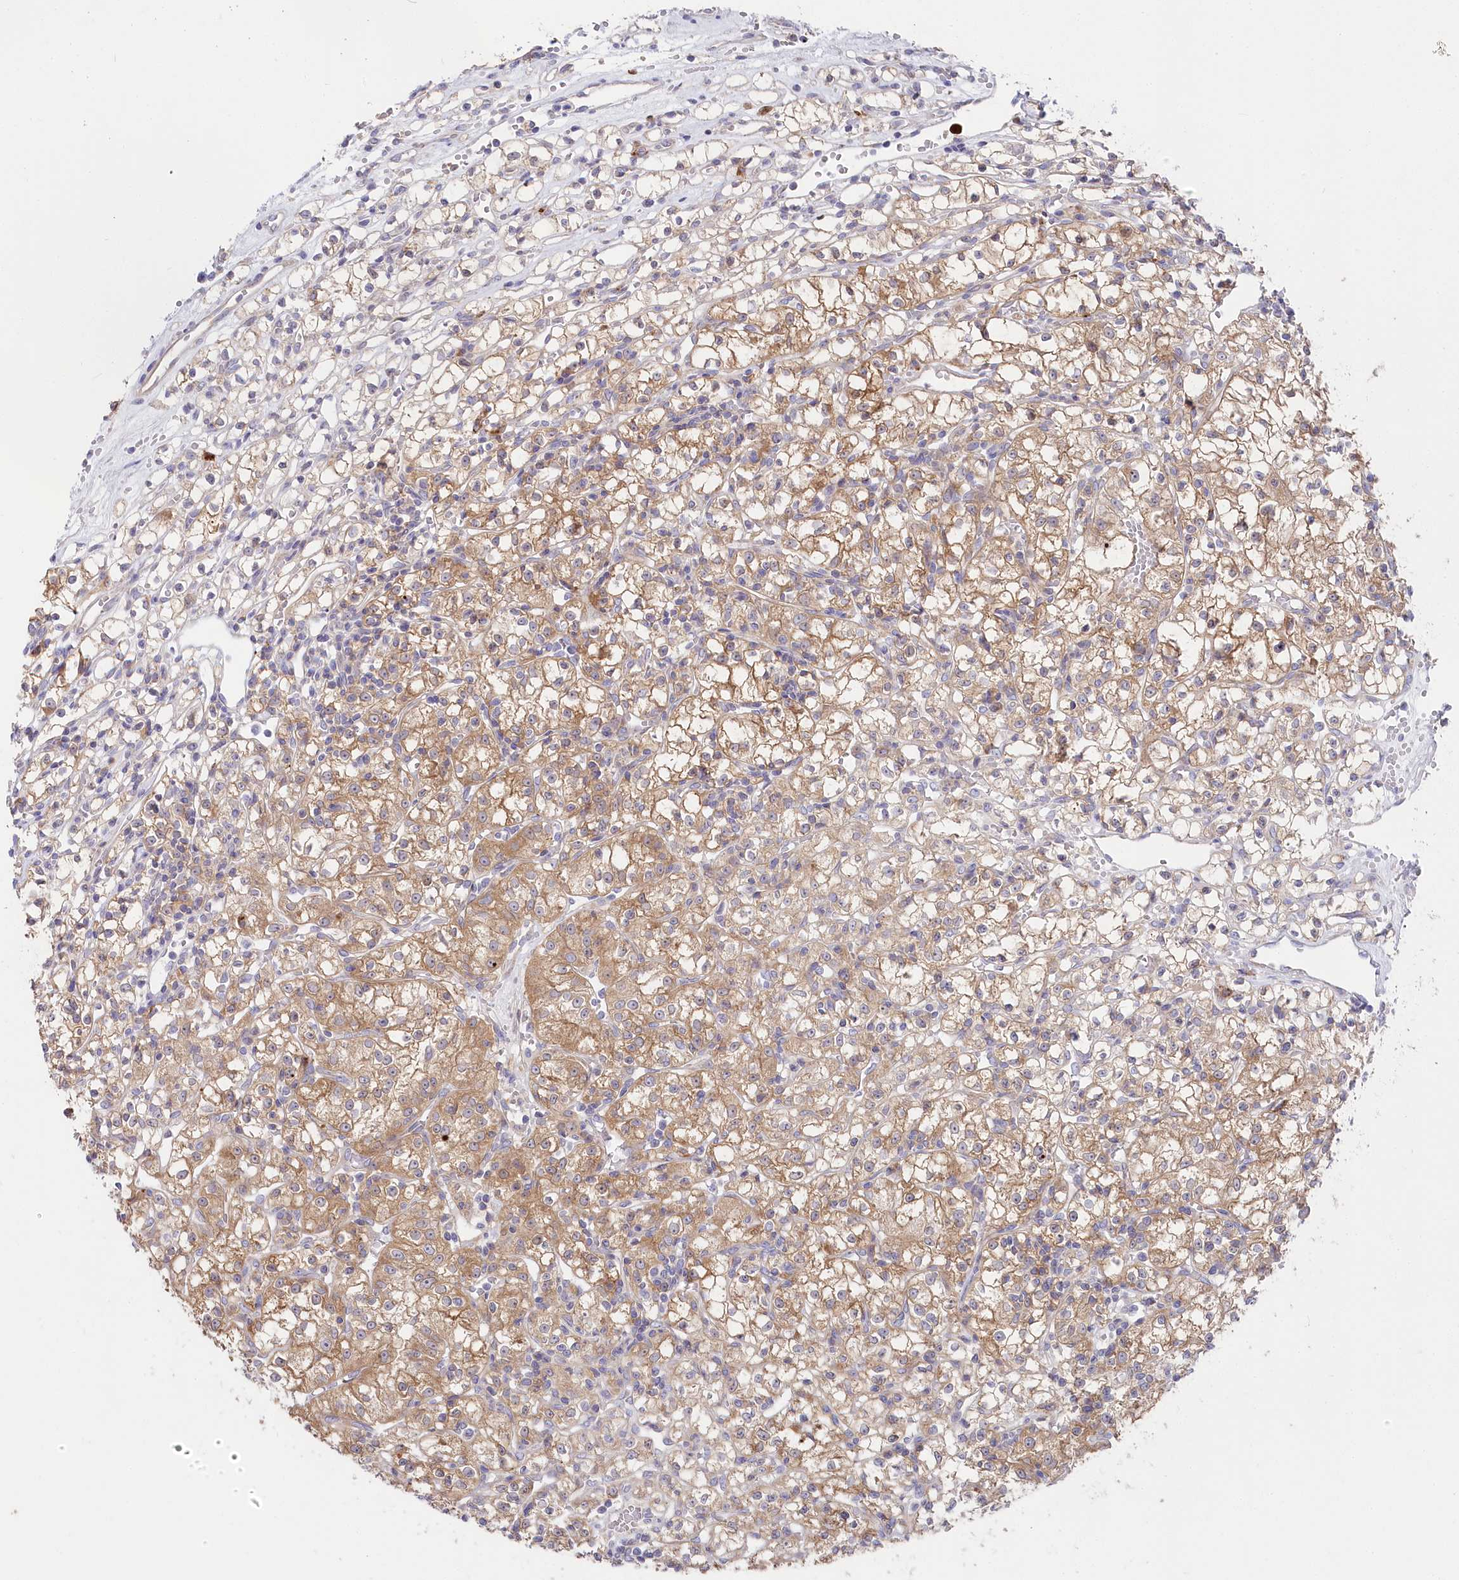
{"staining": {"intensity": "moderate", "quantity": ">75%", "location": "cytoplasmic/membranous"}, "tissue": "renal cancer", "cell_type": "Tumor cells", "image_type": "cancer", "snomed": [{"axis": "morphology", "description": "Adenocarcinoma, NOS"}, {"axis": "topography", "description": "Kidney"}], "caption": "An immunohistochemistry (IHC) micrograph of tumor tissue is shown. Protein staining in brown labels moderate cytoplasmic/membranous positivity in renal adenocarcinoma within tumor cells. Nuclei are stained in blue.", "gene": "POGLUT1", "patient": {"sex": "female", "age": 59}}